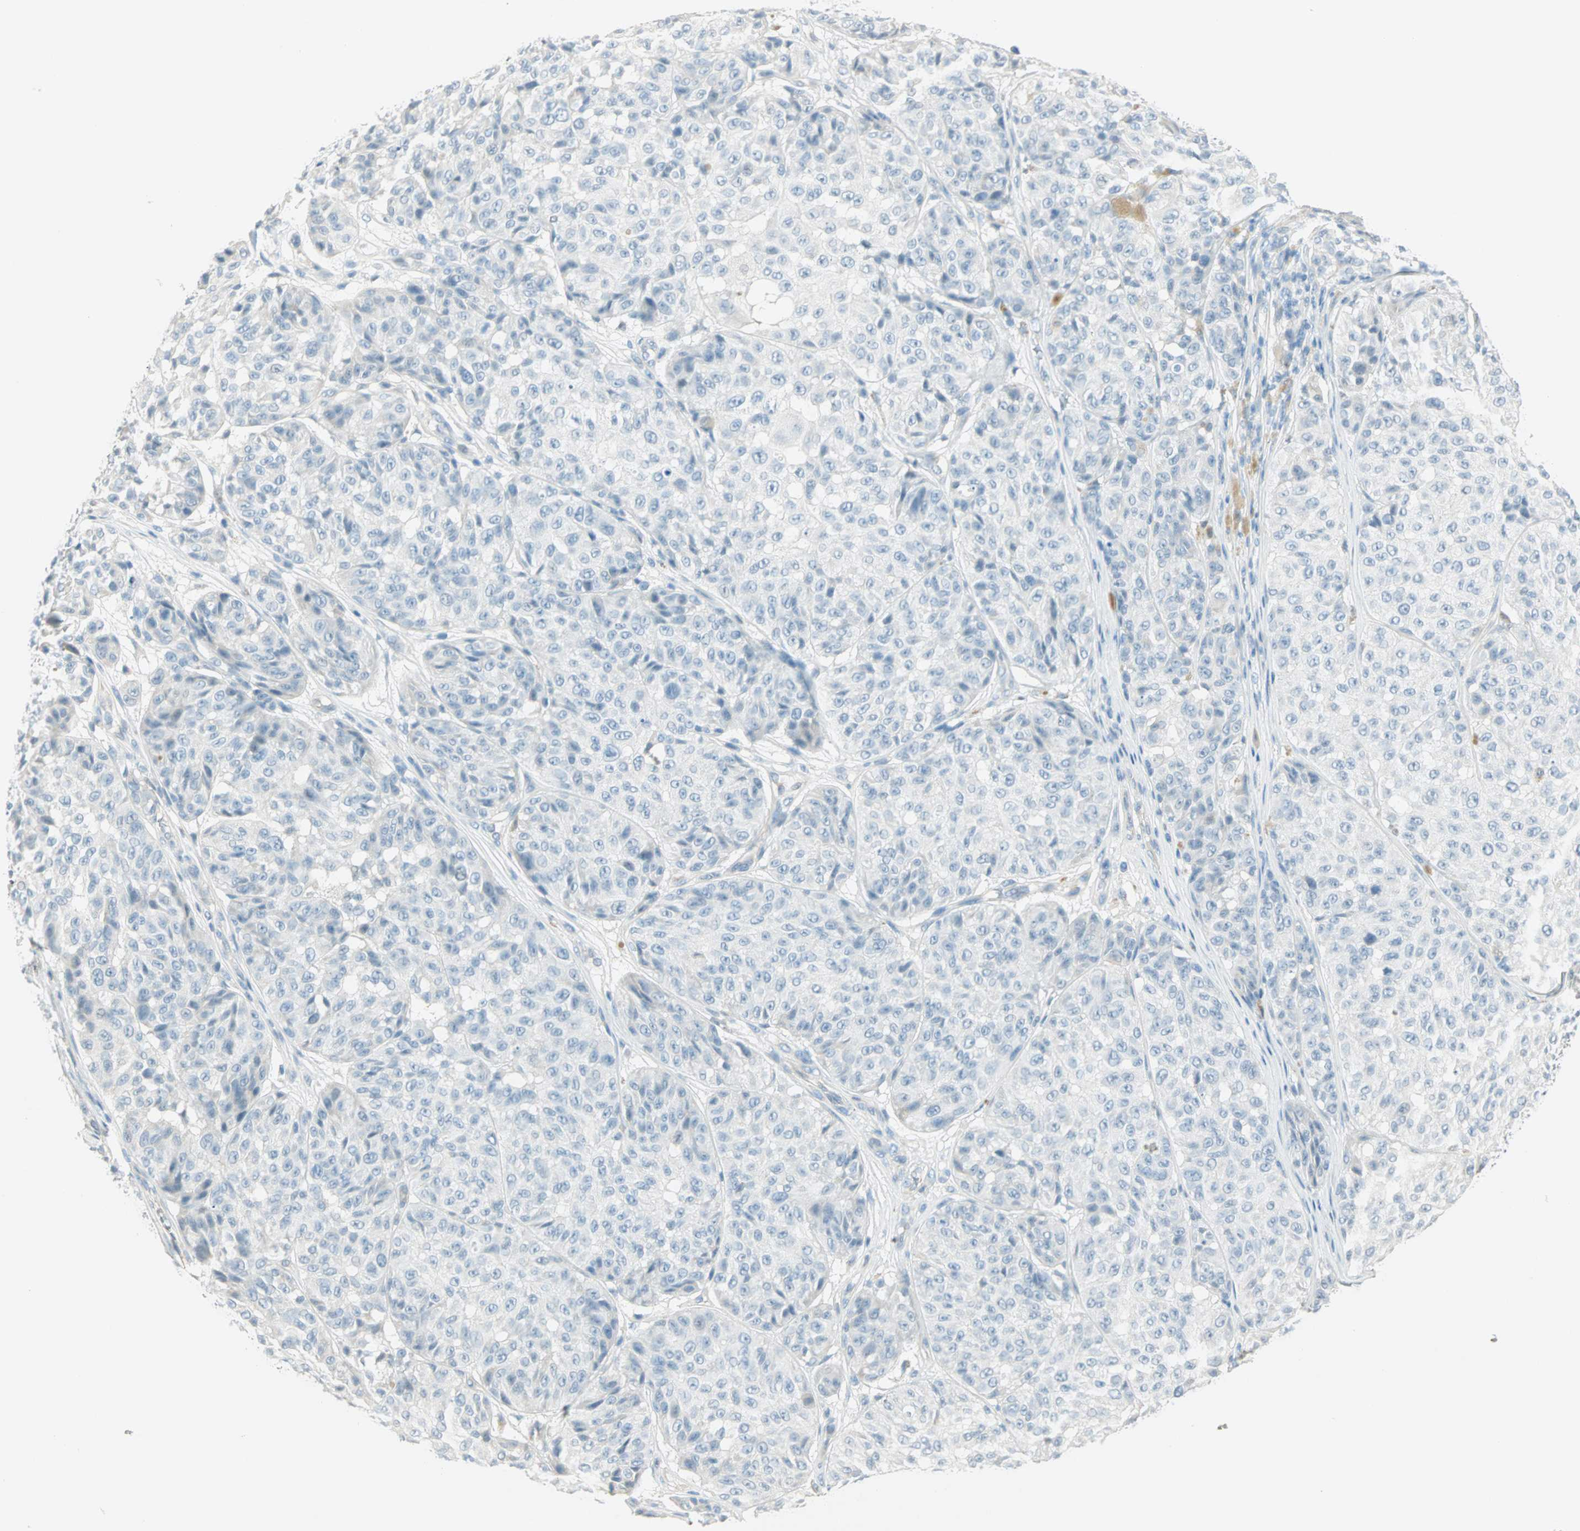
{"staining": {"intensity": "negative", "quantity": "none", "location": "none"}, "tissue": "melanoma", "cell_type": "Tumor cells", "image_type": "cancer", "snomed": [{"axis": "morphology", "description": "Malignant melanoma, NOS"}, {"axis": "topography", "description": "Skin"}], "caption": "This is a histopathology image of immunohistochemistry (IHC) staining of melanoma, which shows no positivity in tumor cells.", "gene": "MLLT10", "patient": {"sex": "female", "age": 46}}